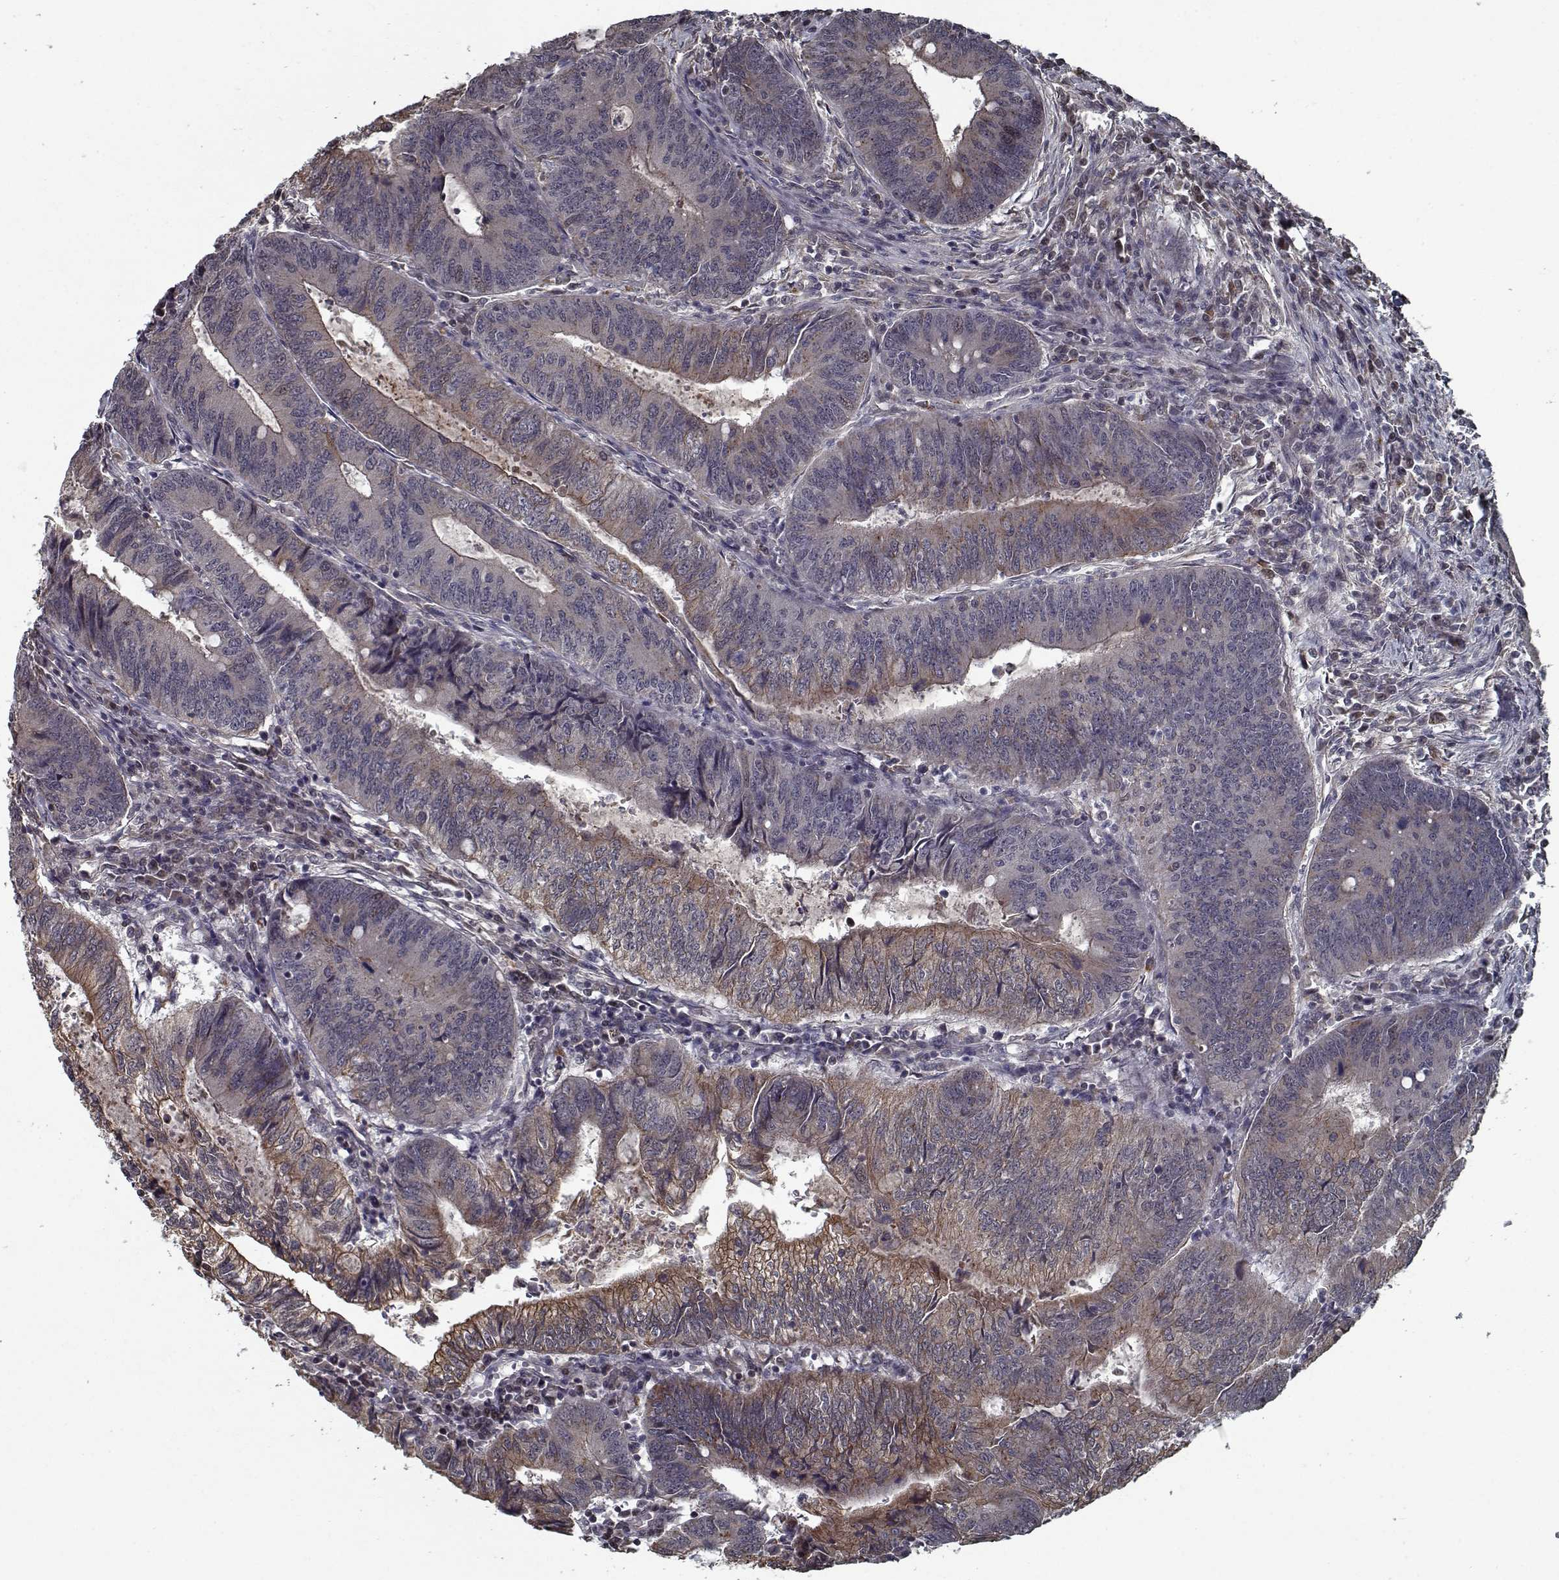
{"staining": {"intensity": "moderate", "quantity": "25%-75%", "location": "cytoplasmic/membranous"}, "tissue": "colorectal cancer", "cell_type": "Tumor cells", "image_type": "cancer", "snomed": [{"axis": "morphology", "description": "Adenocarcinoma, NOS"}, {"axis": "topography", "description": "Colon"}], "caption": "Tumor cells exhibit medium levels of moderate cytoplasmic/membranous staining in about 25%-75% of cells in colorectal cancer (adenocarcinoma).", "gene": "NLK", "patient": {"sex": "male", "age": 67}}